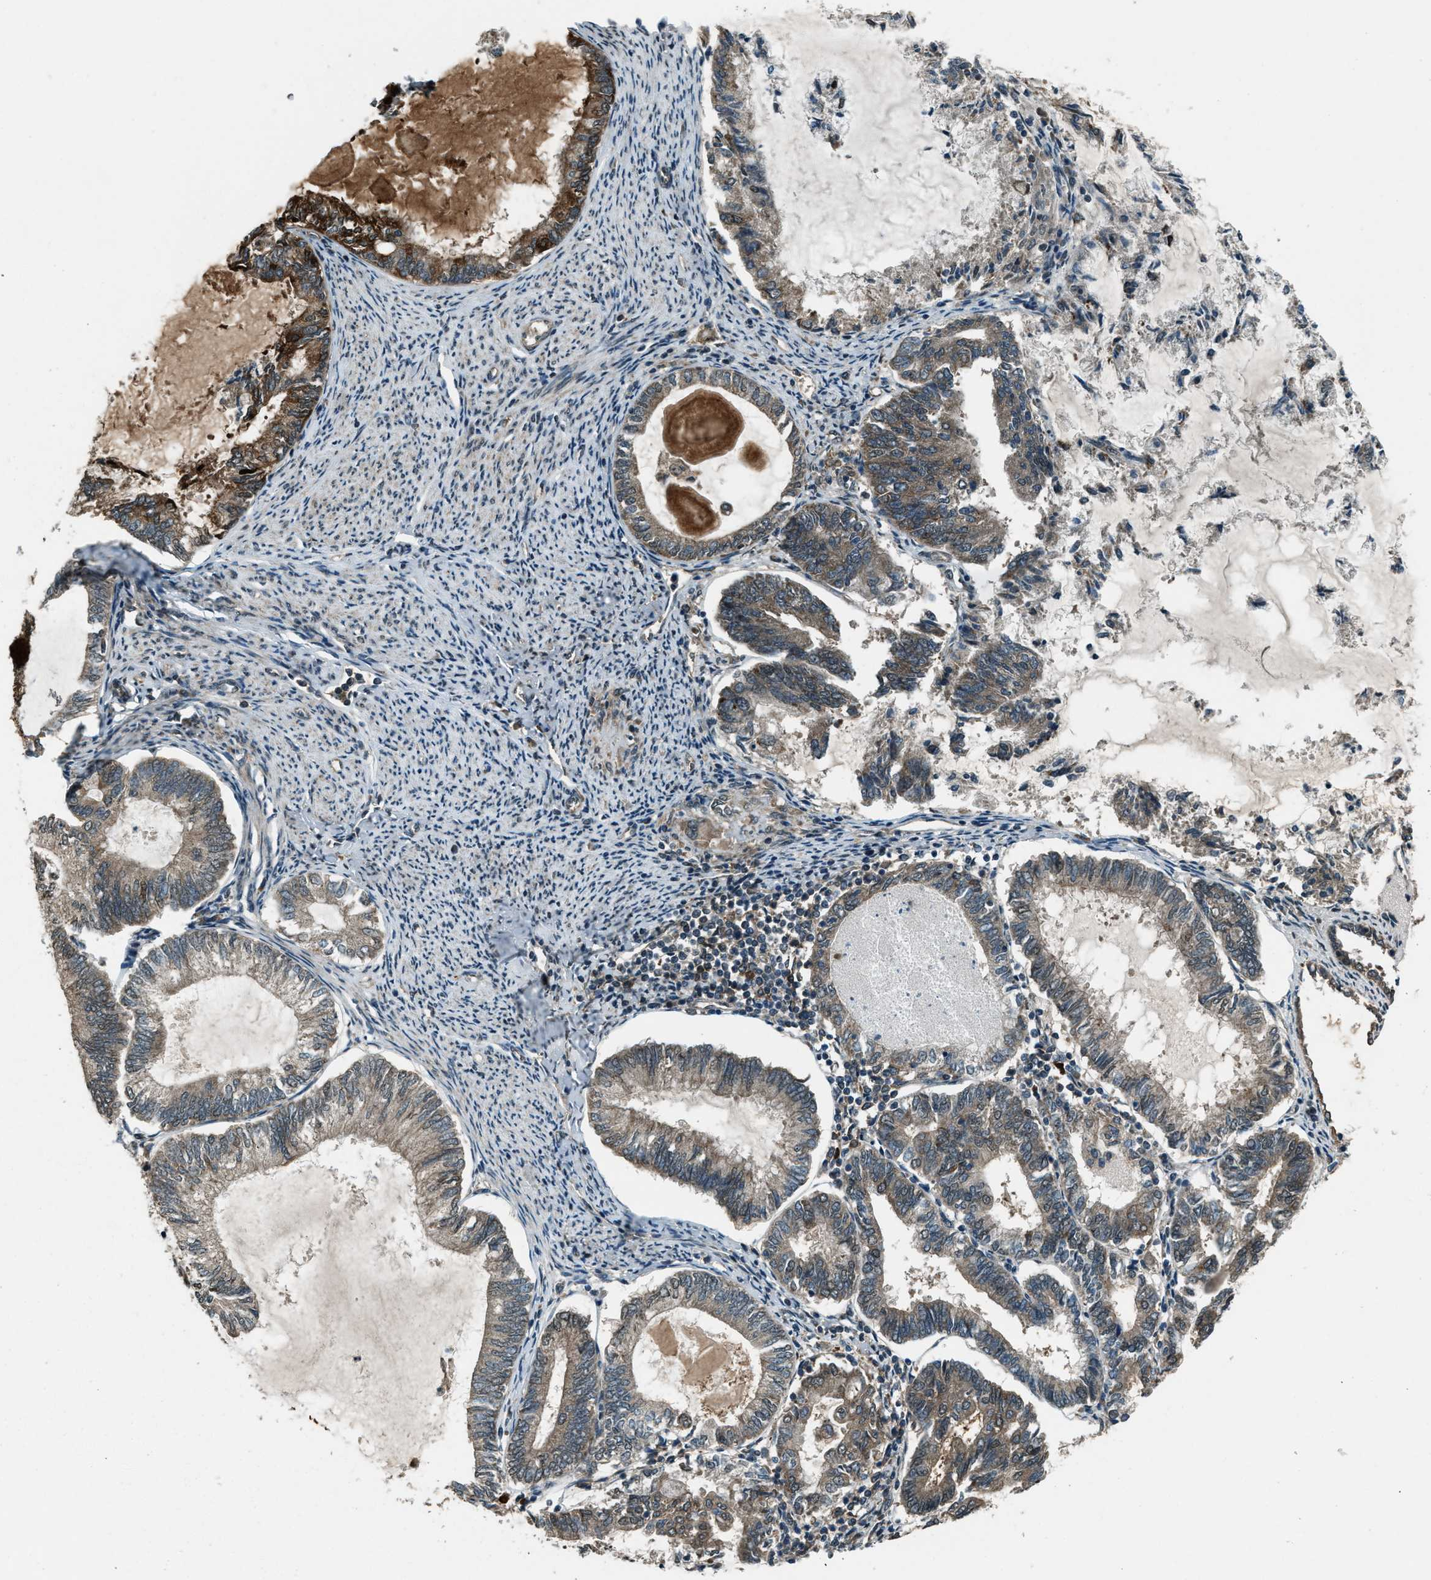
{"staining": {"intensity": "moderate", "quantity": "25%-75%", "location": "cytoplasmic/membranous"}, "tissue": "endometrial cancer", "cell_type": "Tumor cells", "image_type": "cancer", "snomed": [{"axis": "morphology", "description": "Adenocarcinoma, NOS"}, {"axis": "topography", "description": "Endometrium"}], "caption": "Adenocarcinoma (endometrial) stained with DAB IHC demonstrates medium levels of moderate cytoplasmic/membranous staining in about 25%-75% of tumor cells.", "gene": "SVIL", "patient": {"sex": "female", "age": 86}}